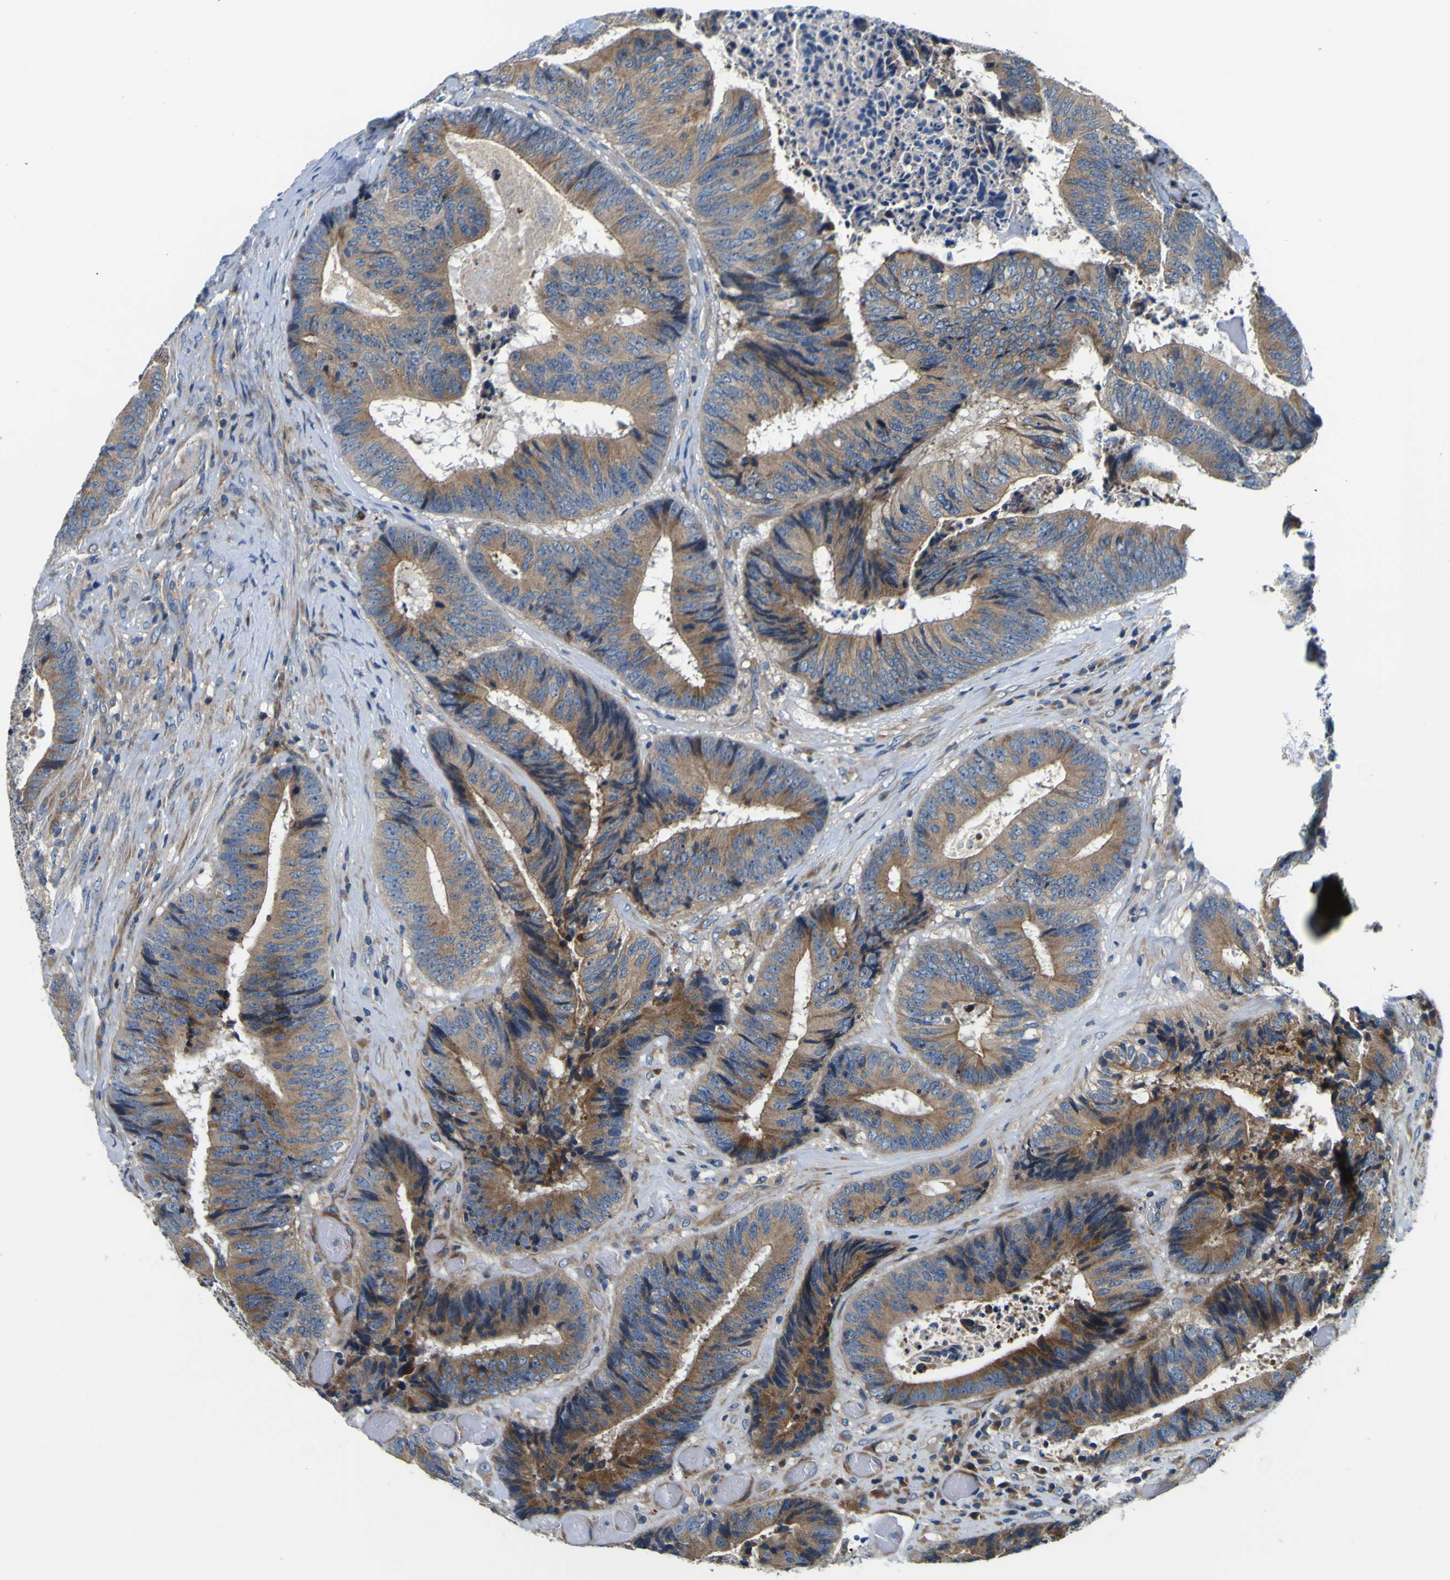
{"staining": {"intensity": "moderate", "quantity": ">75%", "location": "cytoplasmic/membranous"}, "tissue": "colorectal cancer", "cell_type": "Tumor cells", "image_type": "cancer", "snomed": [{"axis": "morphology", "description": "Adenocarcinoma, NOS"}, {"axis": "topography", "description": "Rectum"}], "caption": "An immunohistochemistry histopathology image of tumor tissue is shown. Protein staining in brown shows moderate cytoplasmic/membranous positivity in adenocarcinoma (colorectal) within tumor cells.", "gene": "CLSTN1", "patient": {"sex": "male", "age": 72}}